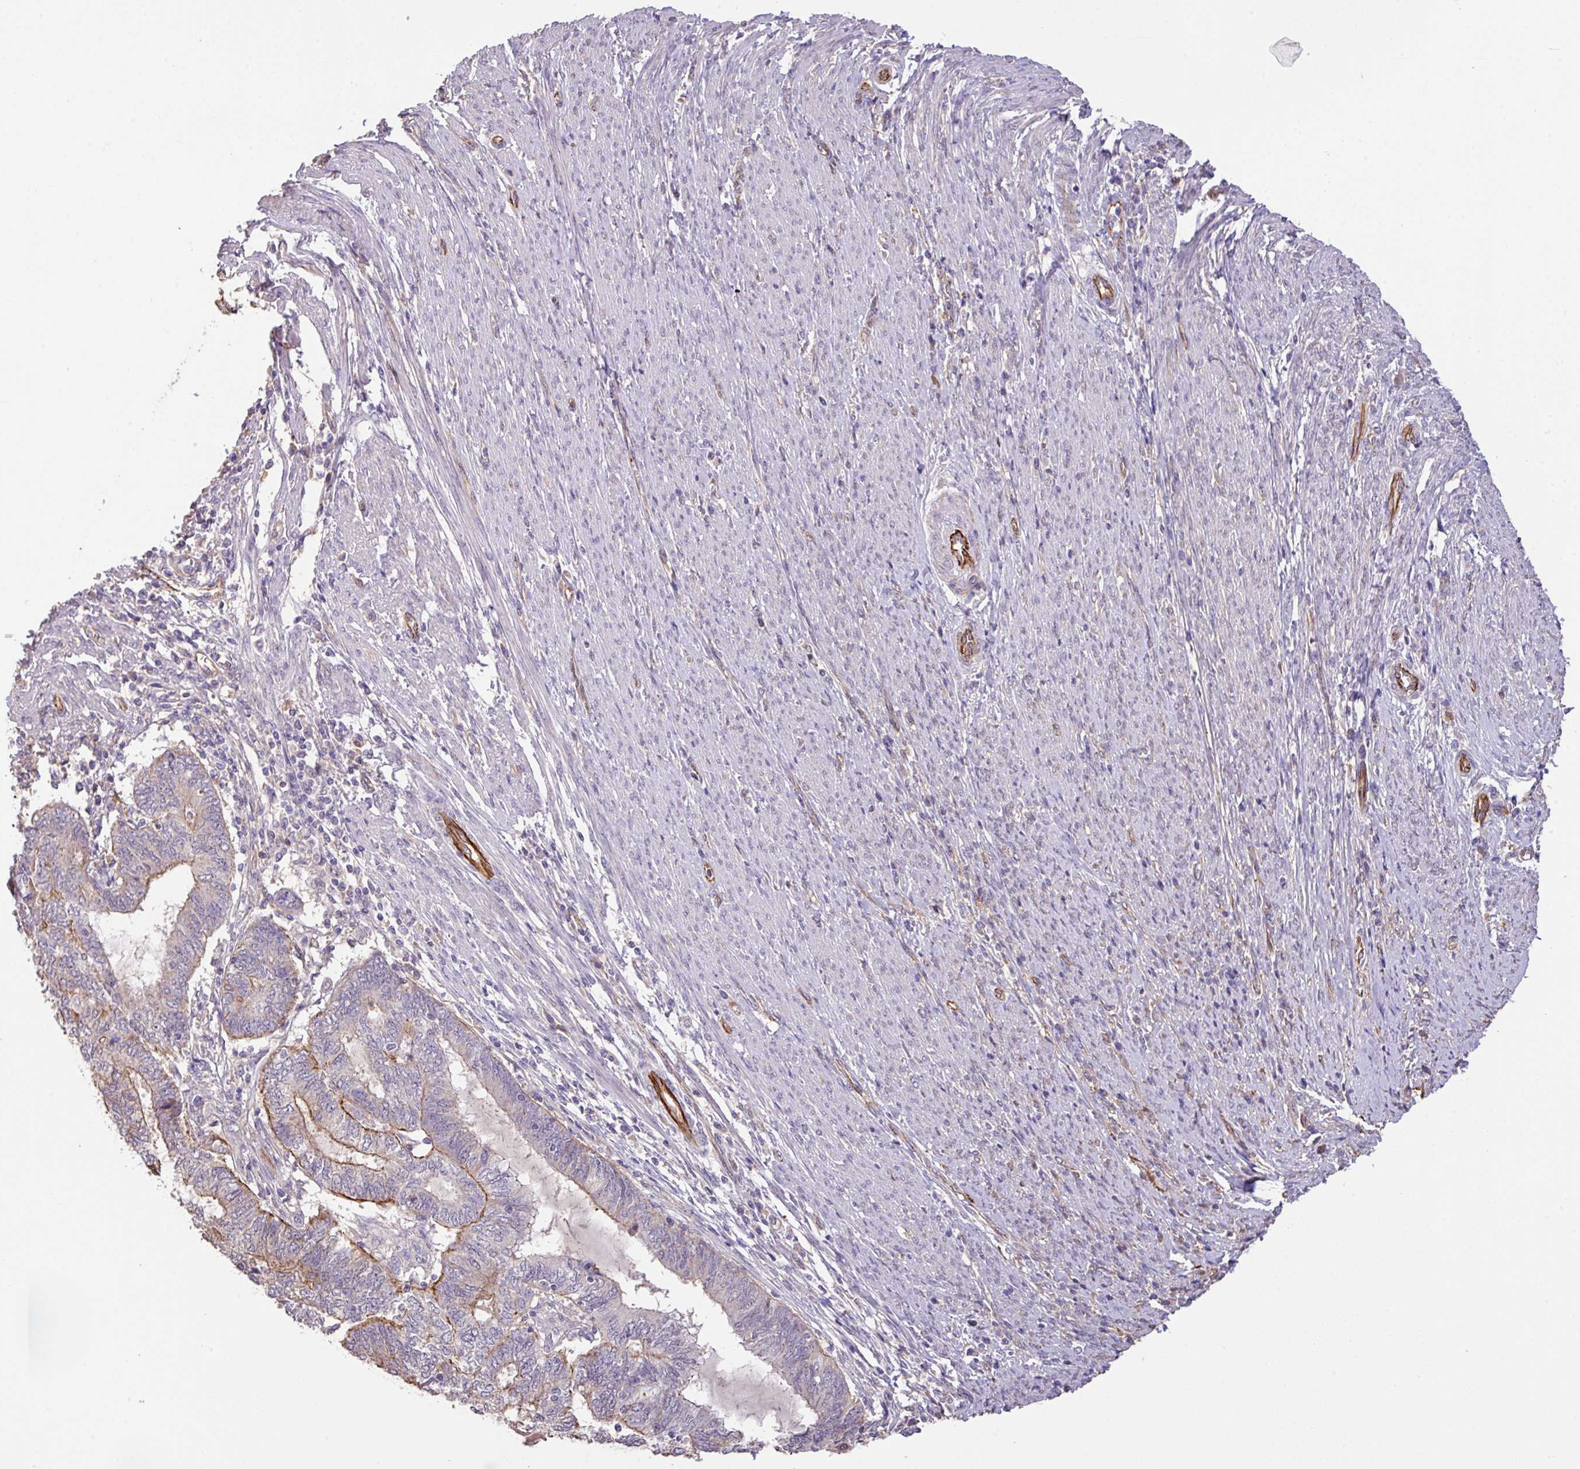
{"staining": {"intensity": "moderate", "quantity": "<25%", "location": "cytoplasmic/membranous"}, "tissue": "endometrial cancer", "cell_type": "Tumor cells", "image_type": "cancer", "snomed": [{"axis": "morphology", "description": "Adenocarcinoma, NOS"}, {"axis": "topography", "description": "Uterus"}, {"axis": "topography", "description": "Endometrium"}], "caption": "Tumor cells demonstrate low levels of moderate cytoplasmic/membranous staining in about <25% of cells in endometrial cancer (adenocarcinoma).", "gene": "LRRC53", "patient": {"sex": "female", "age": 70}}